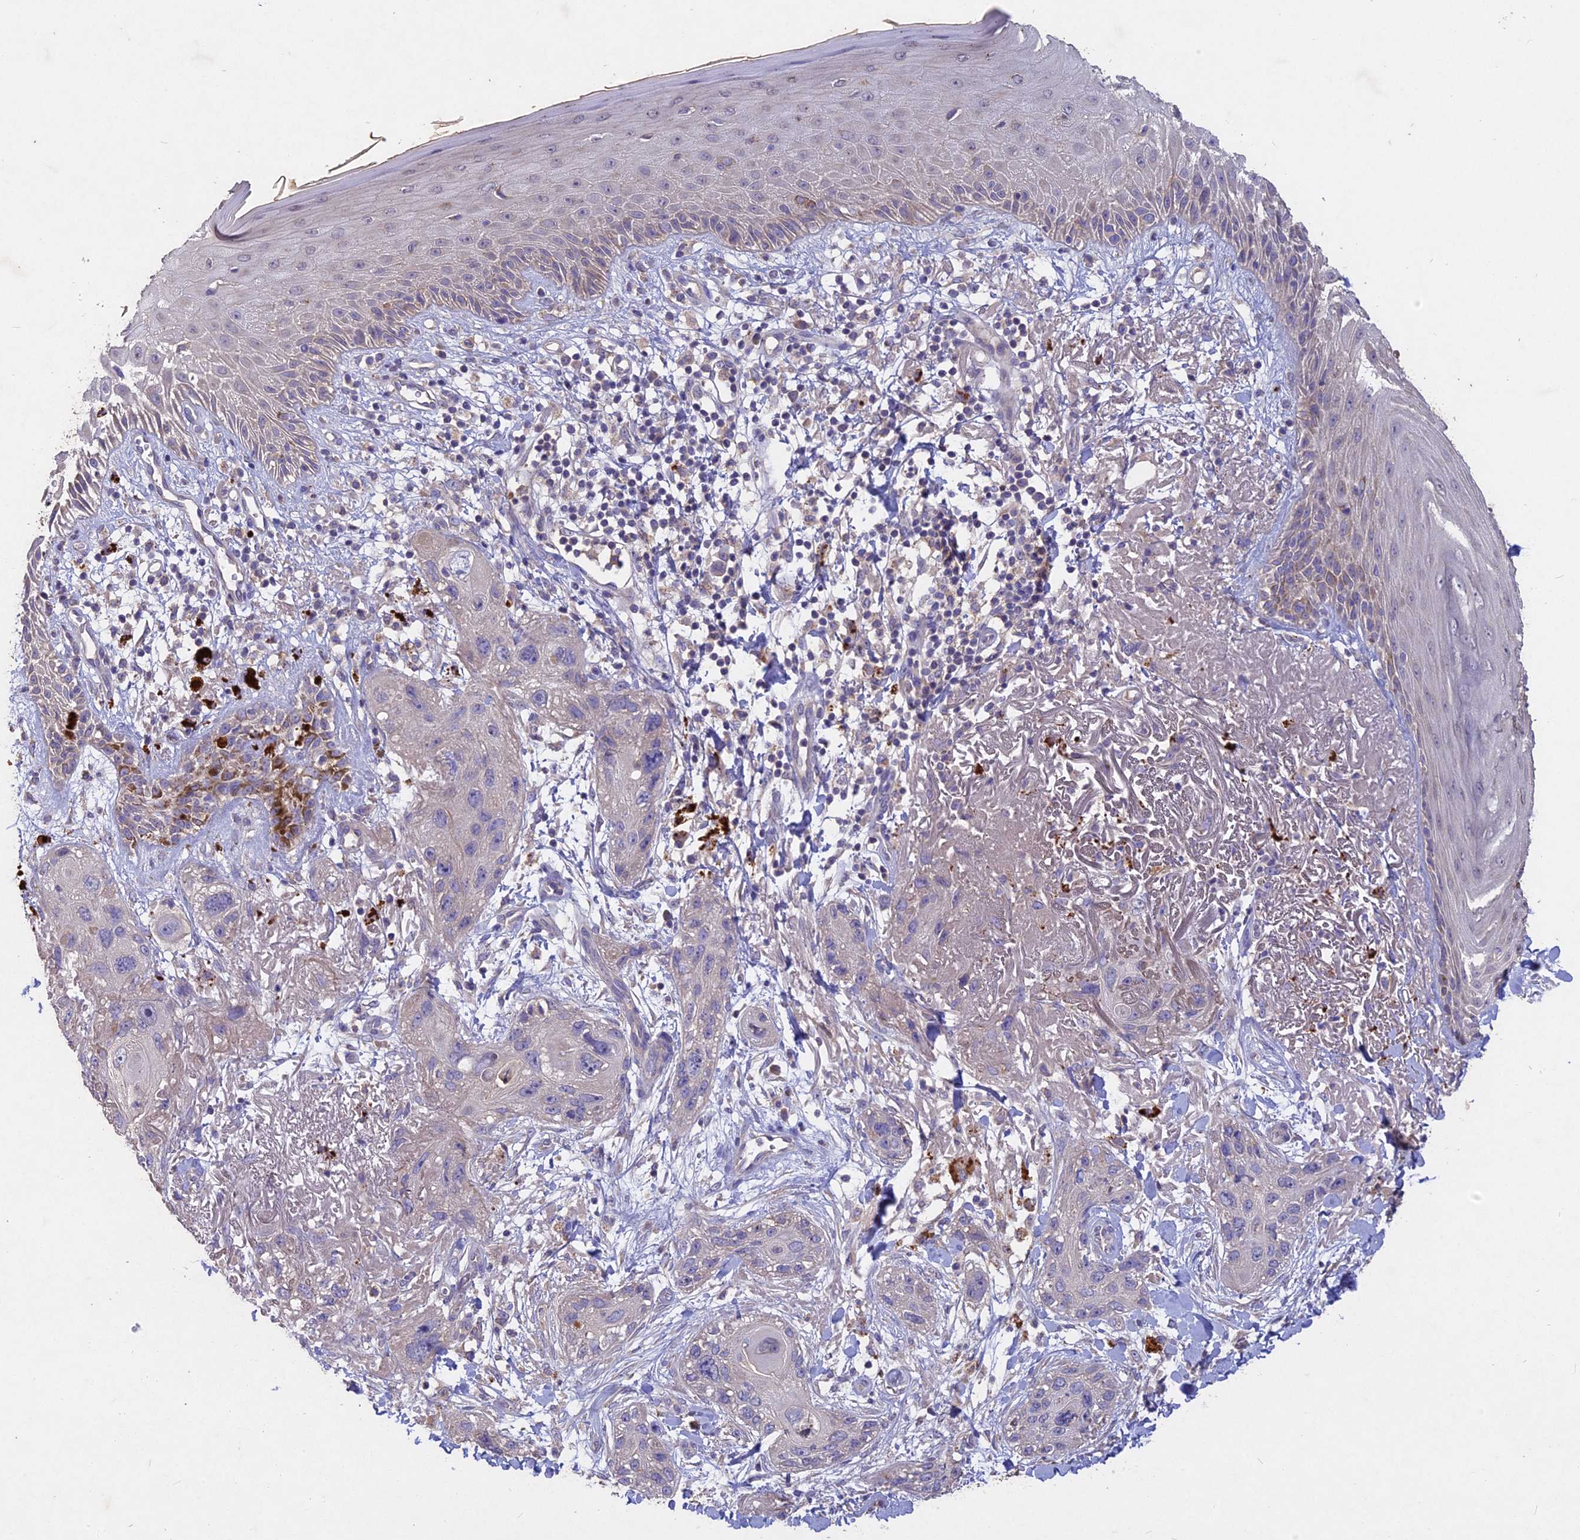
{"staining": {"intensity": "negative", "quantity": "none", "location": "none"}, "tissue": "skin cancer", "cell_type": "Tumor cells", "image_type": "cancer", "snomed": [{"axis": "morphology", "description": "Normal tissue, NOS"}, {"axis": "morphology", "description": "Squamous cell carcinoma, NOS"}, {"axis": "topography", "description": "Skin"}], "caption": "Human skin cancer (squamous cell carcinoma) stained for a protein using IHC shows no positivity in tumor cells.", "gene": "SLC26A4", "patient": {"sex": "male", "age": 72}}